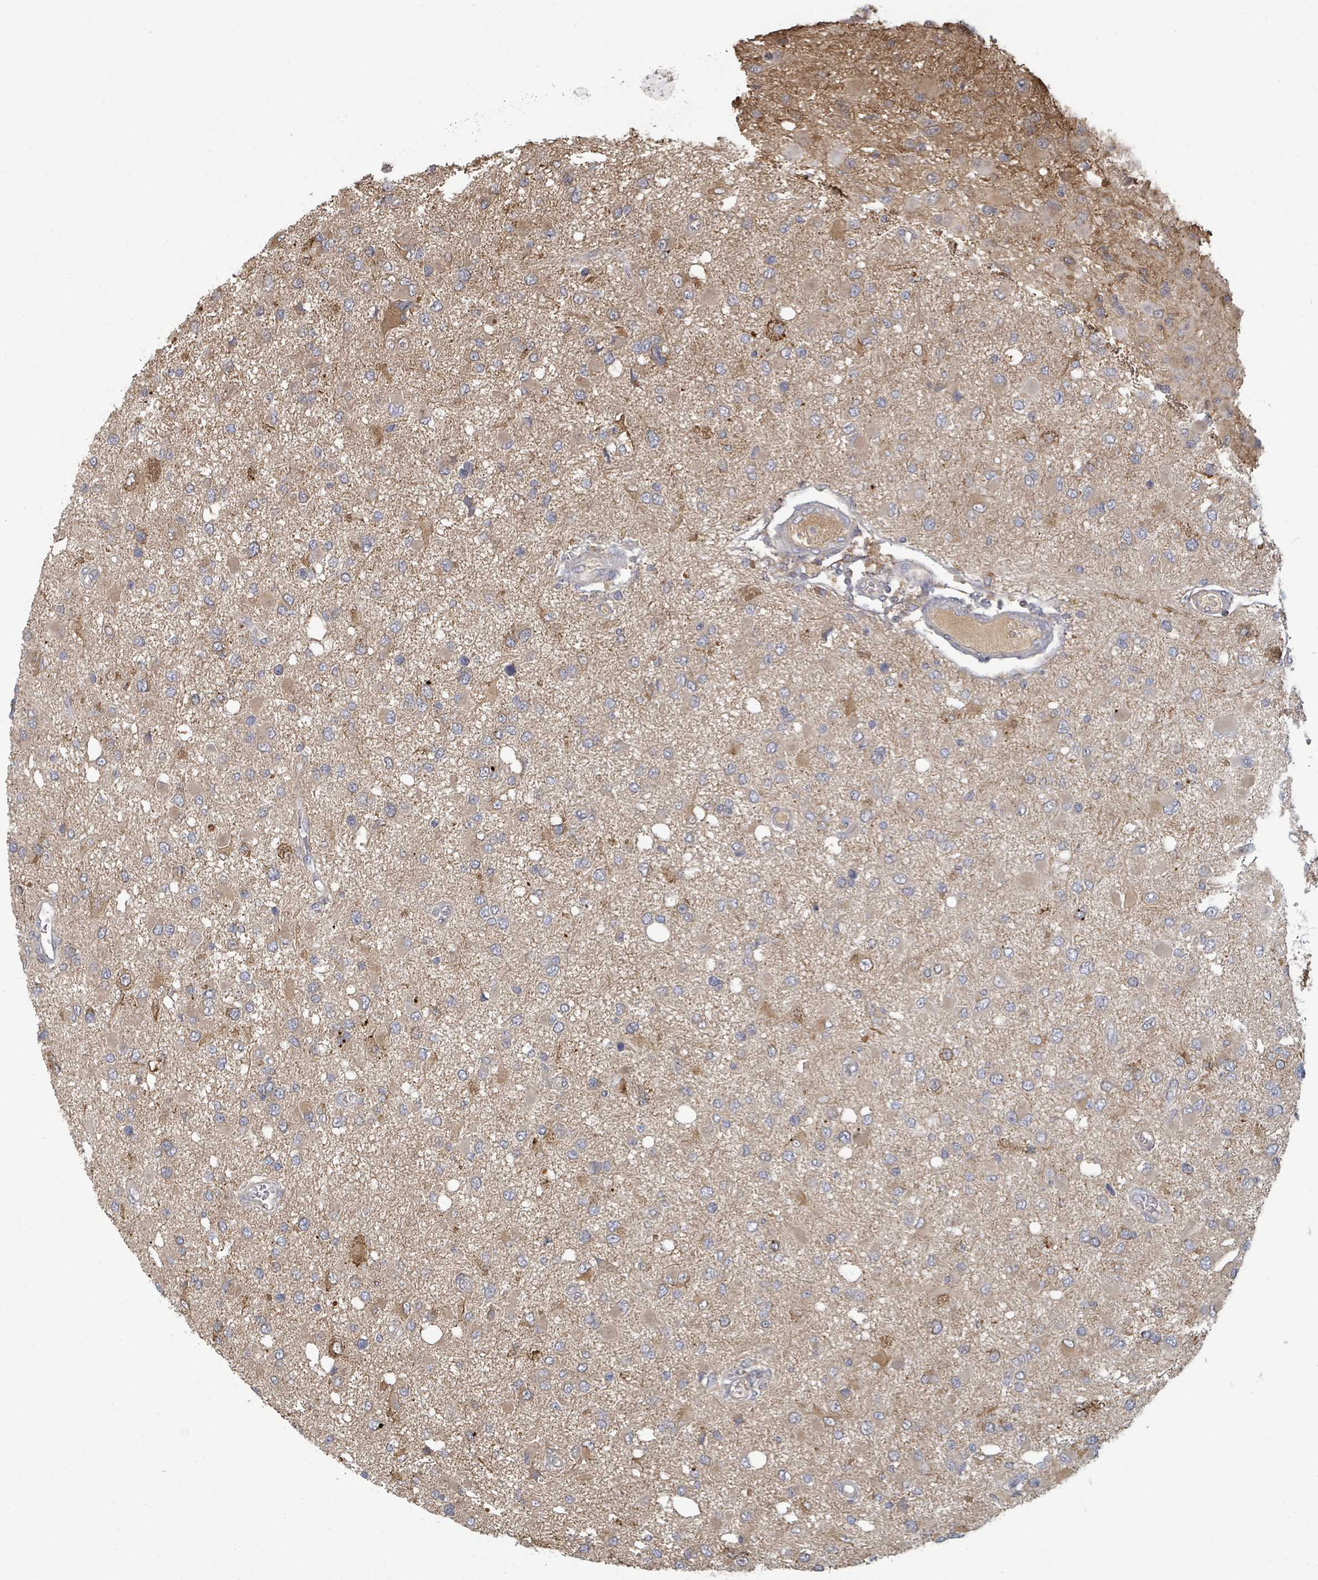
{"staining": {"intensity": "weak", "quantity": "<25%", "location": "cytoplasmic/membranous"}, "tissue": "glioma", "cell_type": "Tumor cells", "image_type": "cancer", "snomed": [{"axis": "morphology", "description": "Glioma, malignant, High grade"}, {"axis": "topography", "description": "Brain"}], "caption": "Immunohistochemical staining of malignant high-grade glioma demonstrates no significant staining in tumor cells.", "gene": "GABBR1", "patient": {"sex": "male", "age": 53}}